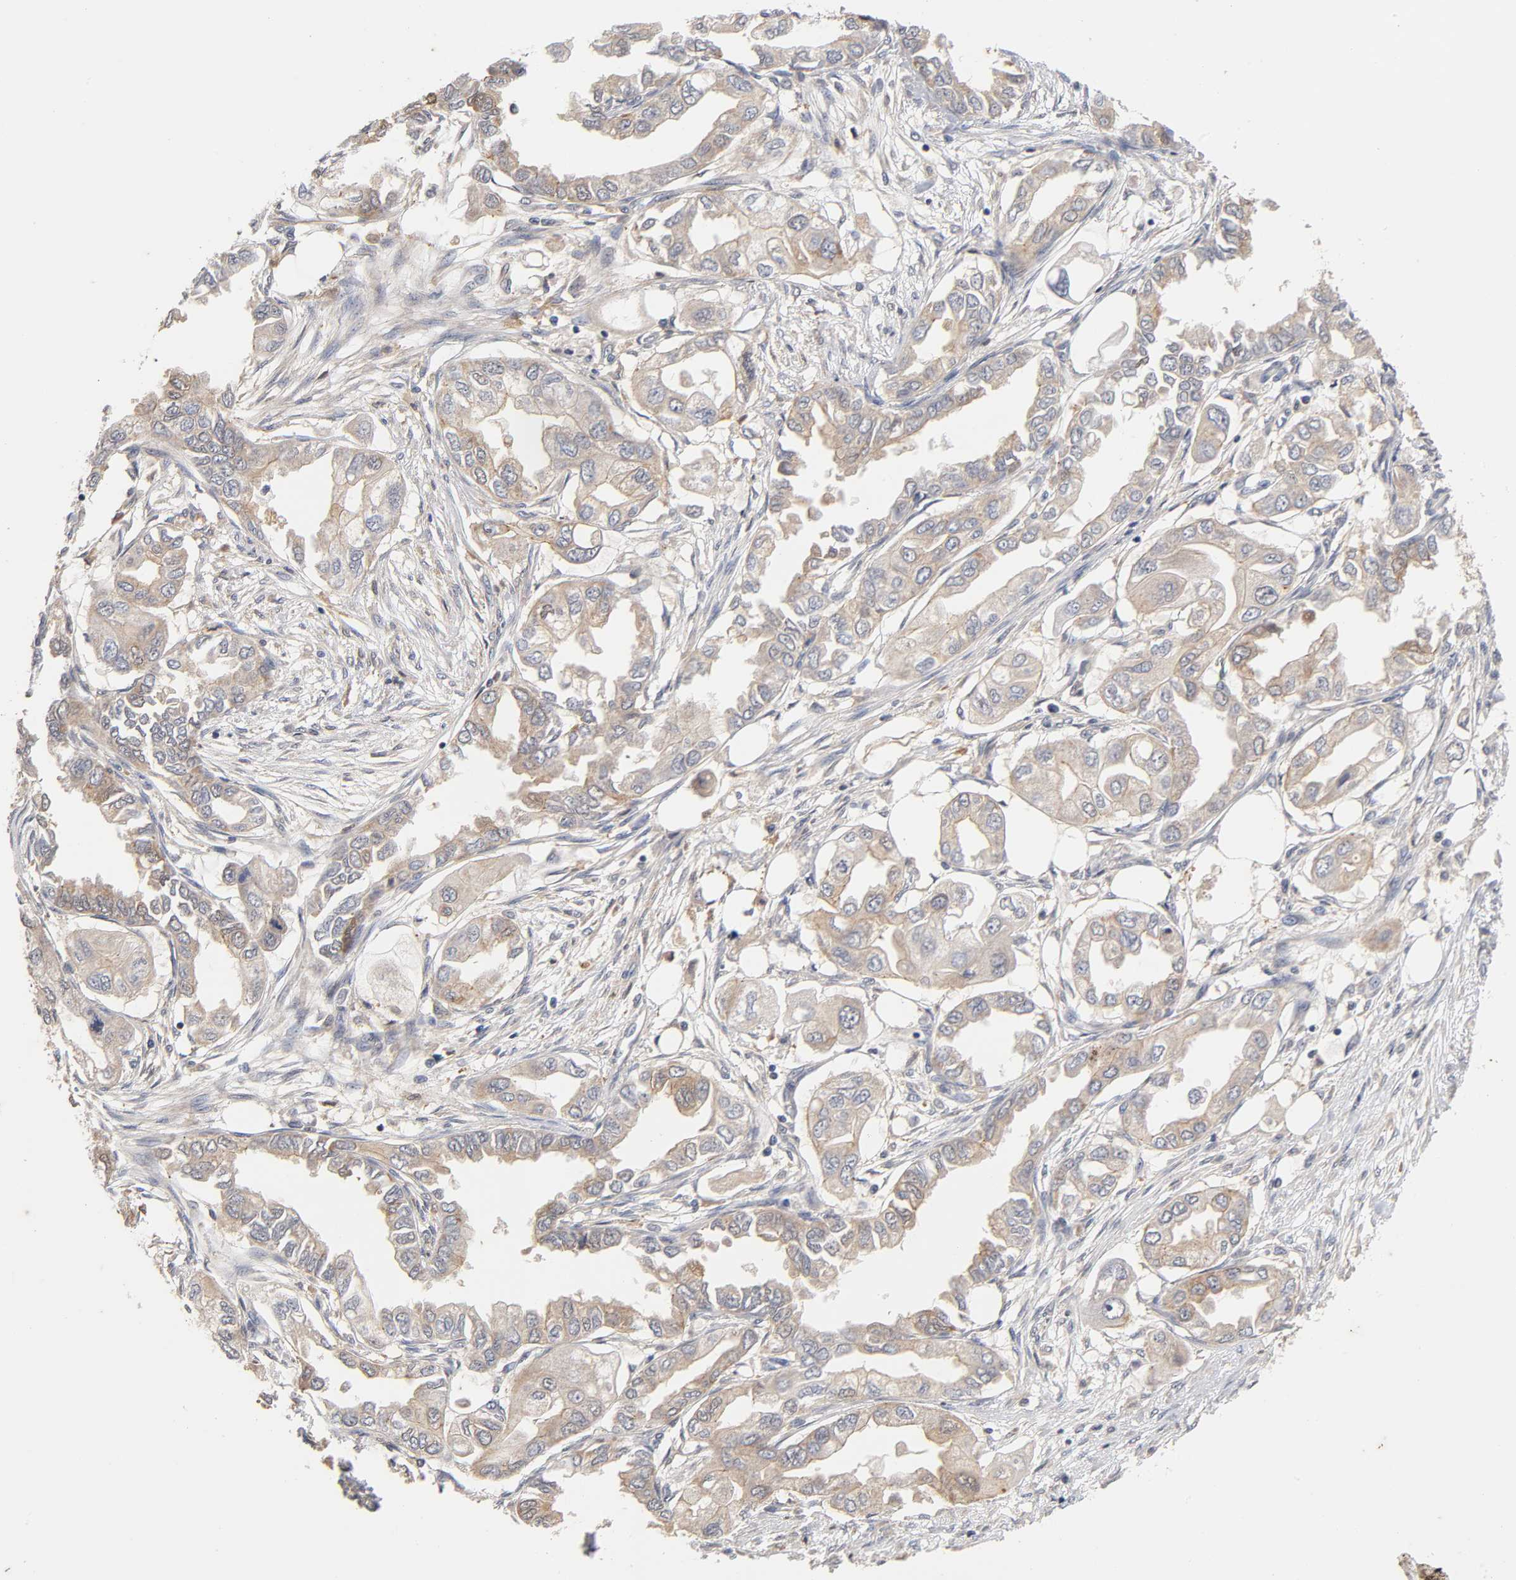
{"staining": {"intensity": "weak", "quantity": ">75%", "location": "cytoplasmic/membranous"}, "tissue": "endometrial cancer", "cell_type": "Tumor cells", "image_type": "cancer", "snomed": [{"axis": "morphology", "description": "Adenocarcinoma, NOS"}, {"axis": "topography", "description": "Endometrium"}], "caption": "Brown immunohistochemical staining in human endometrial cancer exhibits weak cytoplasmic/membranous staining in approximately >75% of tumor cells. (IHC, brightfield microscopy, high magnification).", "gene": "CXADR", "patient": {"sex": "female", "age": 67}}